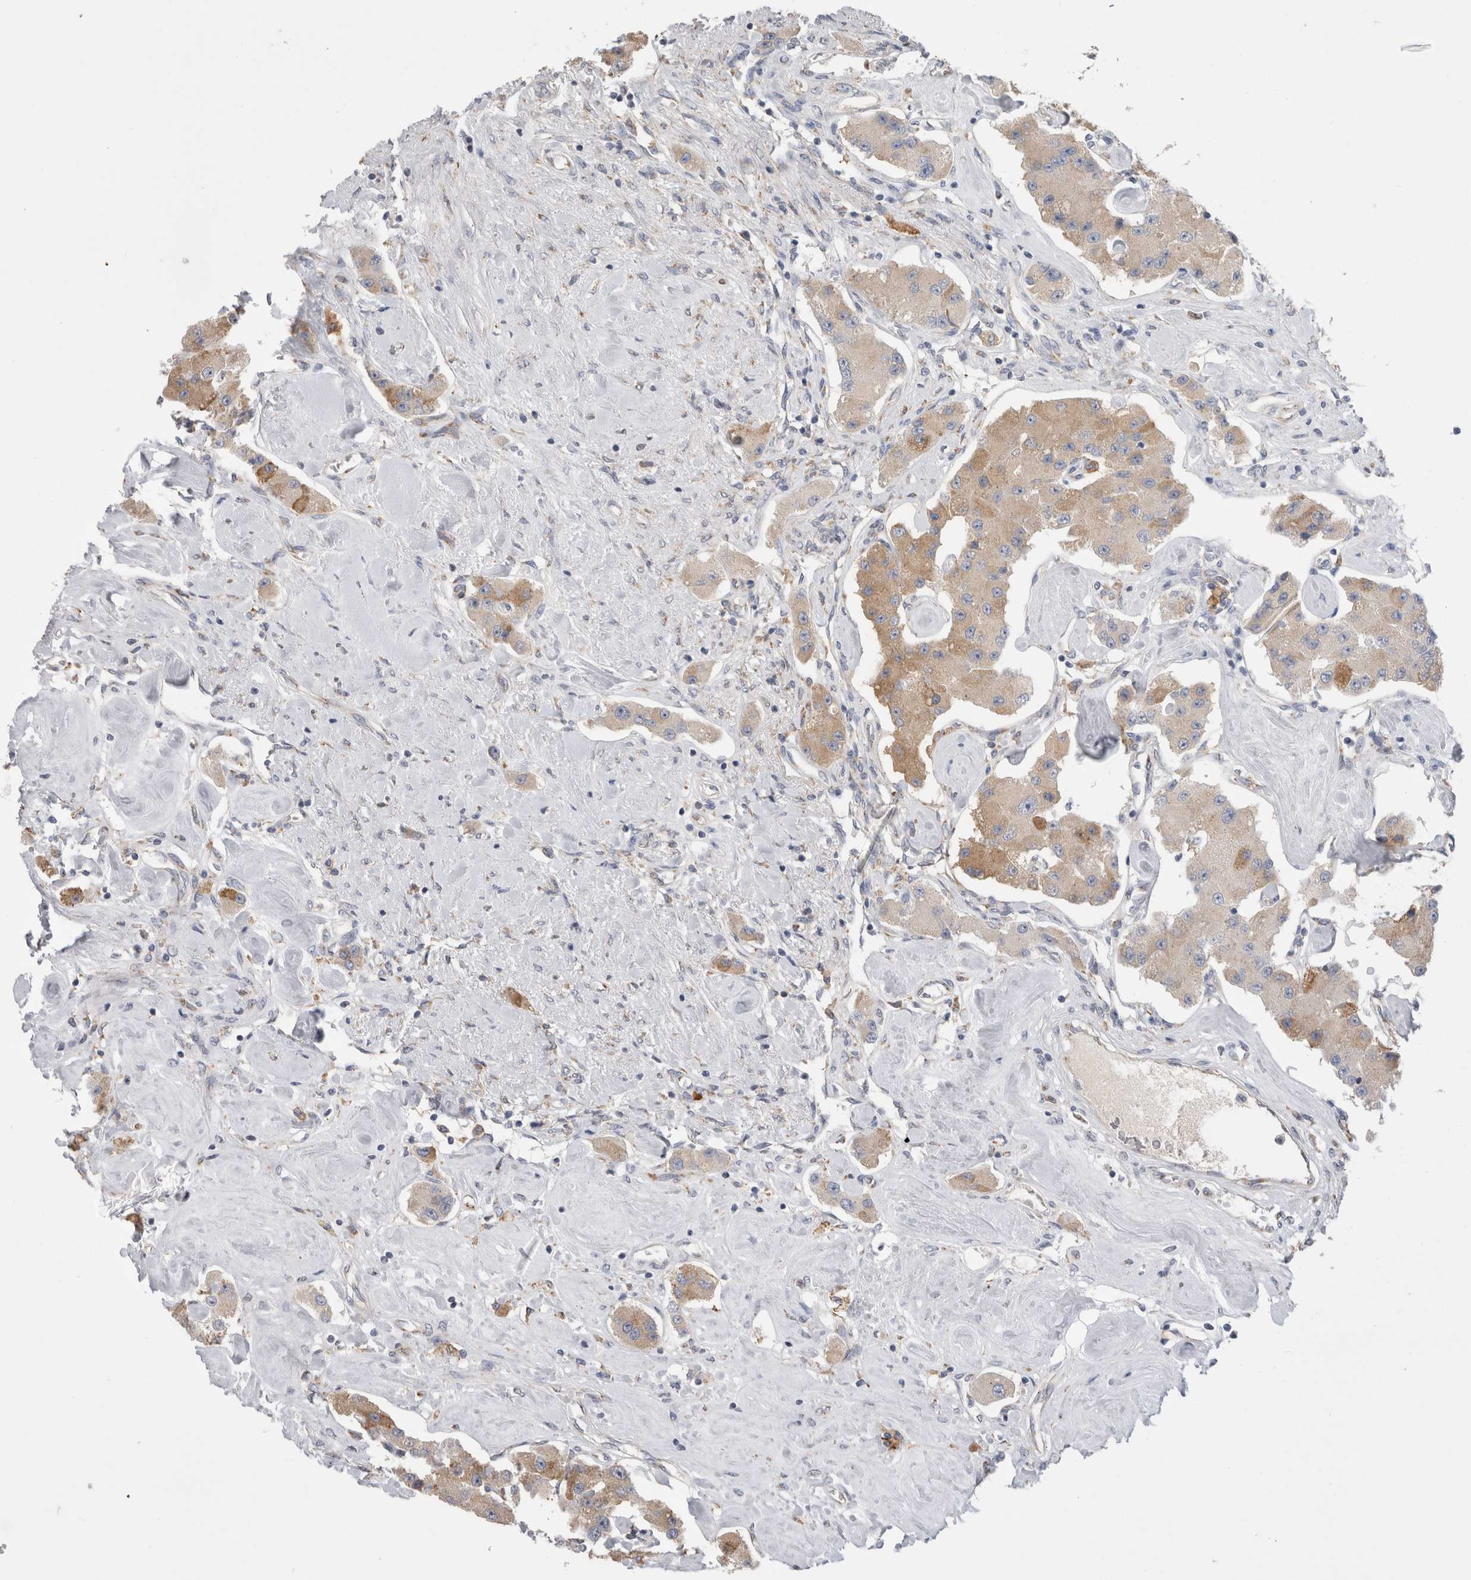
{"staining": {"intensity": "moderate", "quantity": "<25%", "location": "cytoplasmic/membranous"}, "tissue": "carcinoid", "cell_type": "Tumor cells", "image_type": "cancer", "snomed": [{"axis": "morphology", "description": "Carcinoid, malignant, NOS"}, {"axis": "topography", "description": "Pancreas"}], "caption": "The micrograph shows immunohistochemical staining of carcinoid. There is moderate cytoplasmic/membranous staining is identified in approximately <25% of tumor cells.", "gene": "ZNF341", "patient": {"sex": "male", "age": 41}}